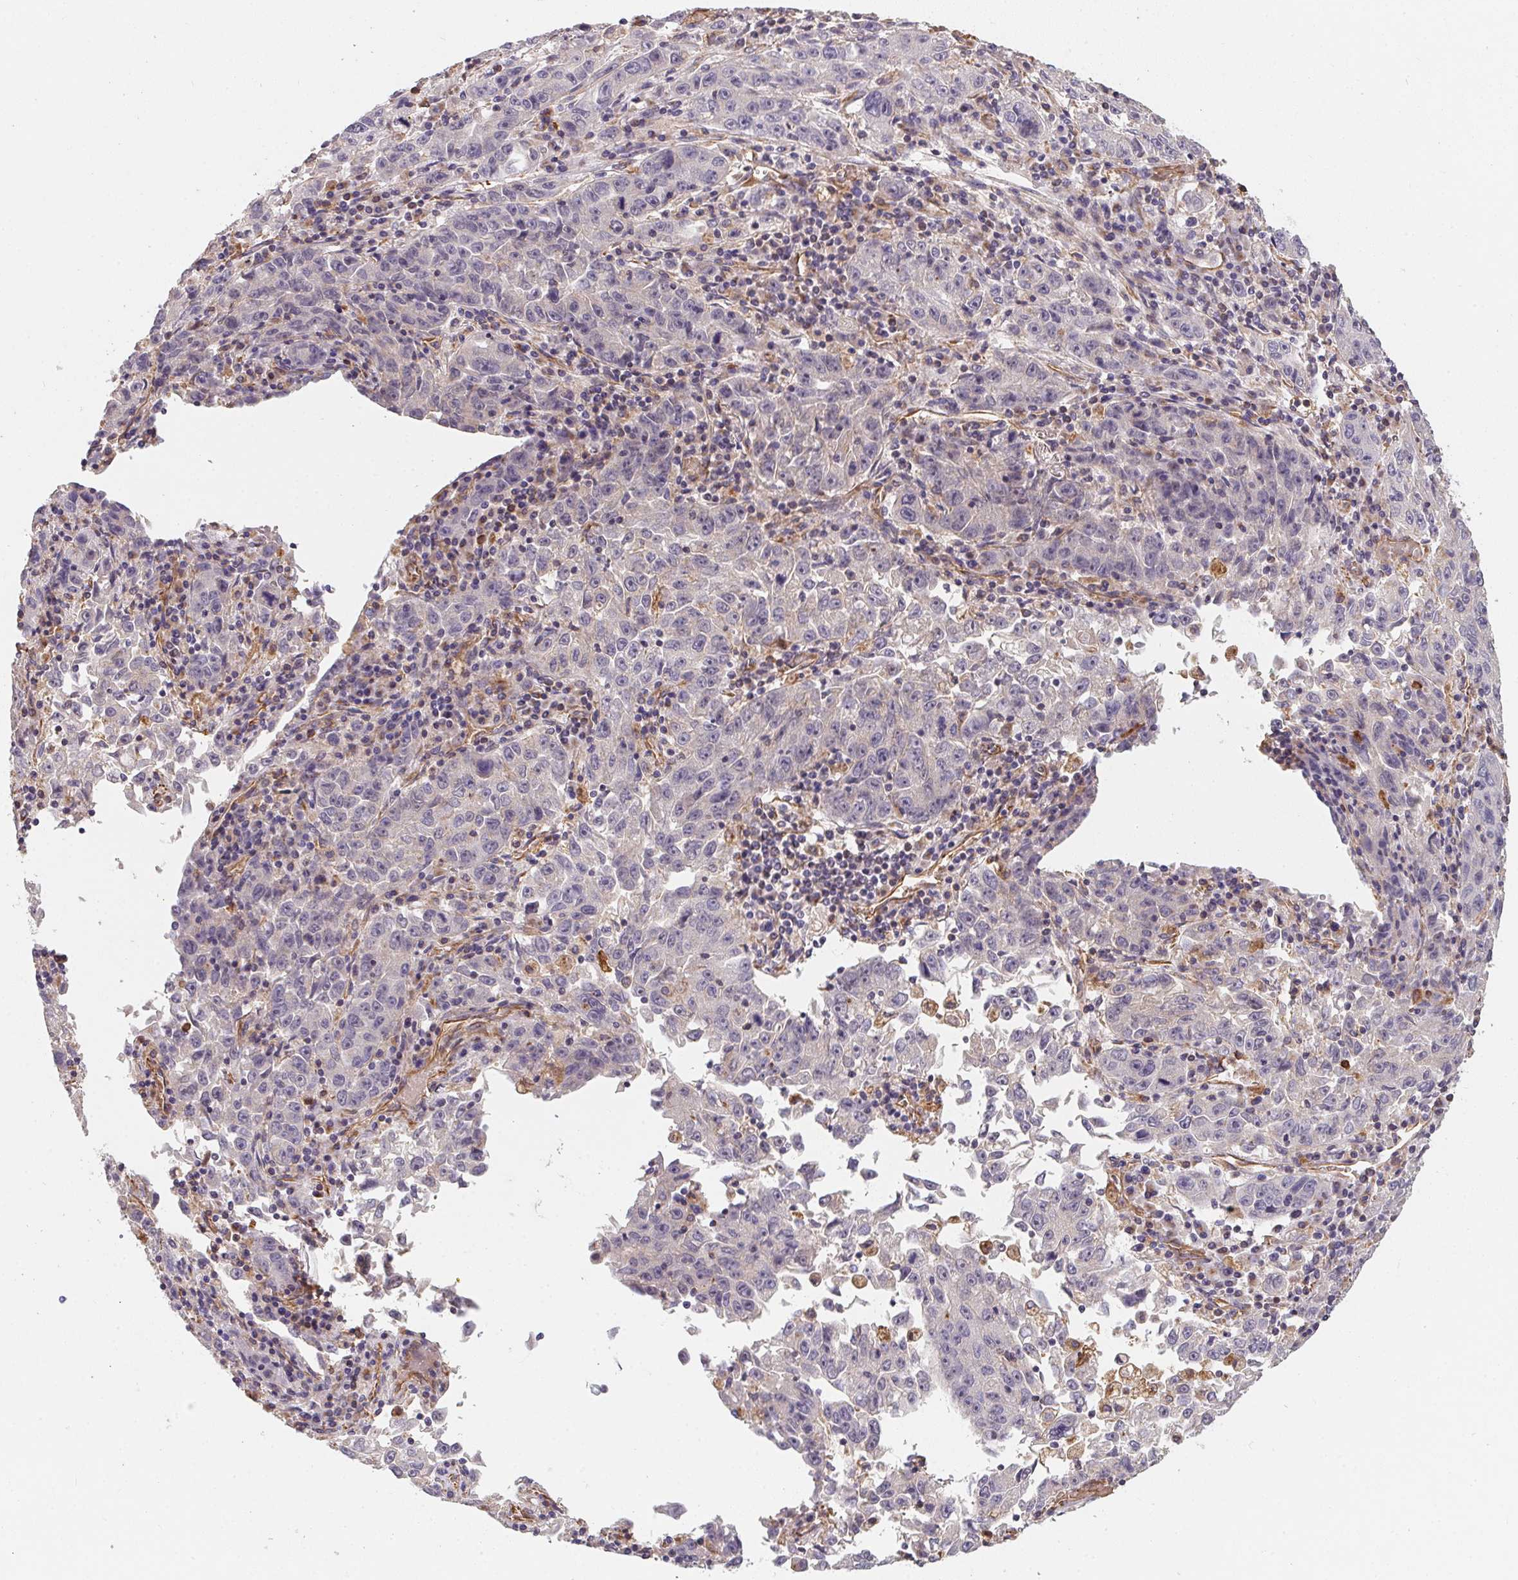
{"staining": {"intensity": "negative", "quantity": "none", "location": "none"}, "tissue": "lung cancer", "cell_type": "Tumor cells", "image_type": "cancer", "snomed": [{"axis": "morphology", "description": "Normal morphology"}, {"axis": "morphology", "description": "Adenocarcinoma, NOS"}, {"axis": "topography", "description": "Lymph node"}, {"axis": "topography", "description": "Lung"}], "caption": "A photomicrograph of human adenocarcinoma (lung) is negative for staining in tumor cells.", "gene": "TBKBP1", "patient": {"sex": "female", "age": 57}}